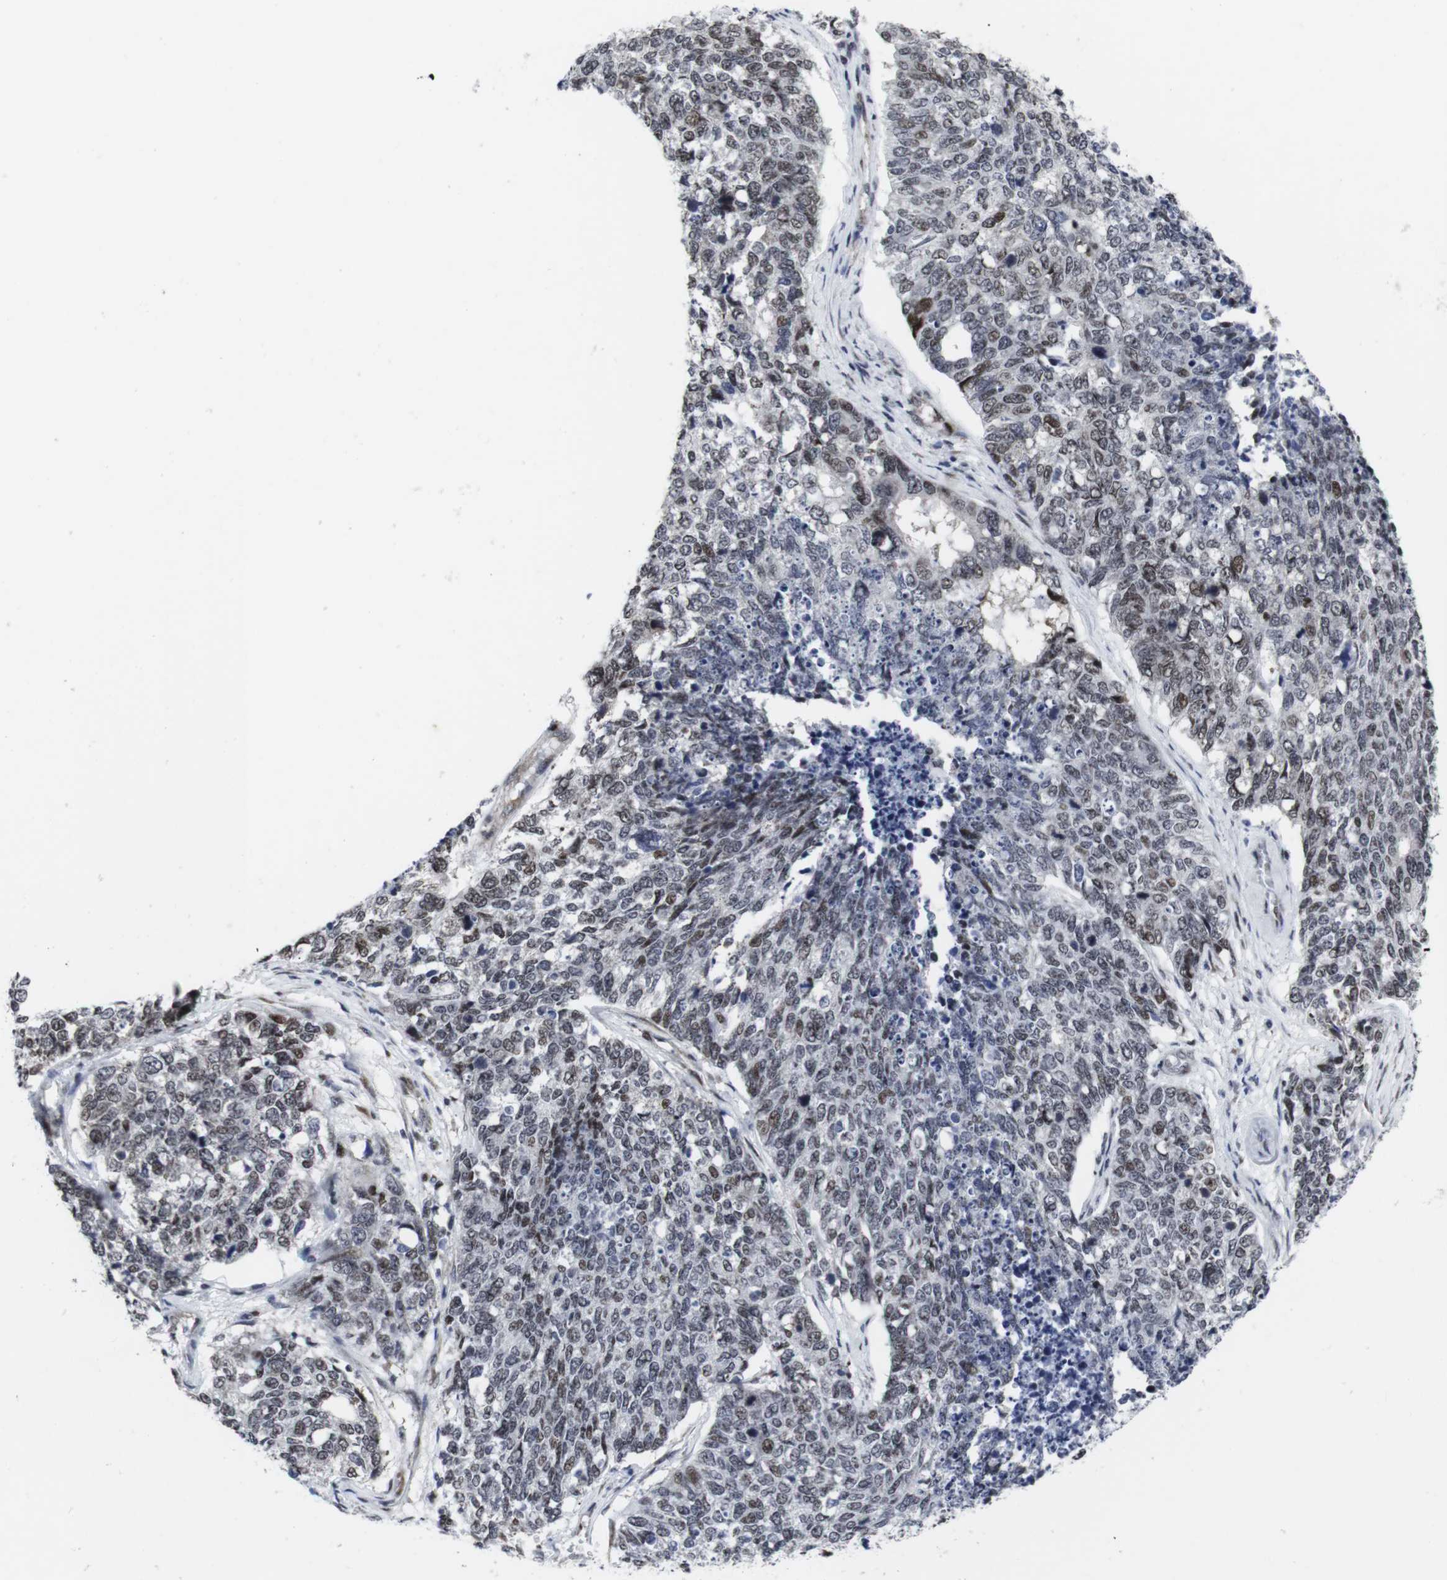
{"staining": {"intensity": "weak", "quantity": ">75%", "location": "nuclear"}, "tissue": "cervical cancer", "cell_type": "Tumor cells", "image_type": "cancer", "snomed": [{"axis": "morphology", "description": "Squamous cell carcinoma, NOS"}, {"axis": "topography", "description": "Cervix"}], "caption": "There is low levels of weak nuclear staining in tumor cells of squamous cell carcinoma (cervical), as demonstrated by immunohistochemical staining (brown color).", "gene": "MLH1", "patient": {"sex": "female", "age": 63}}